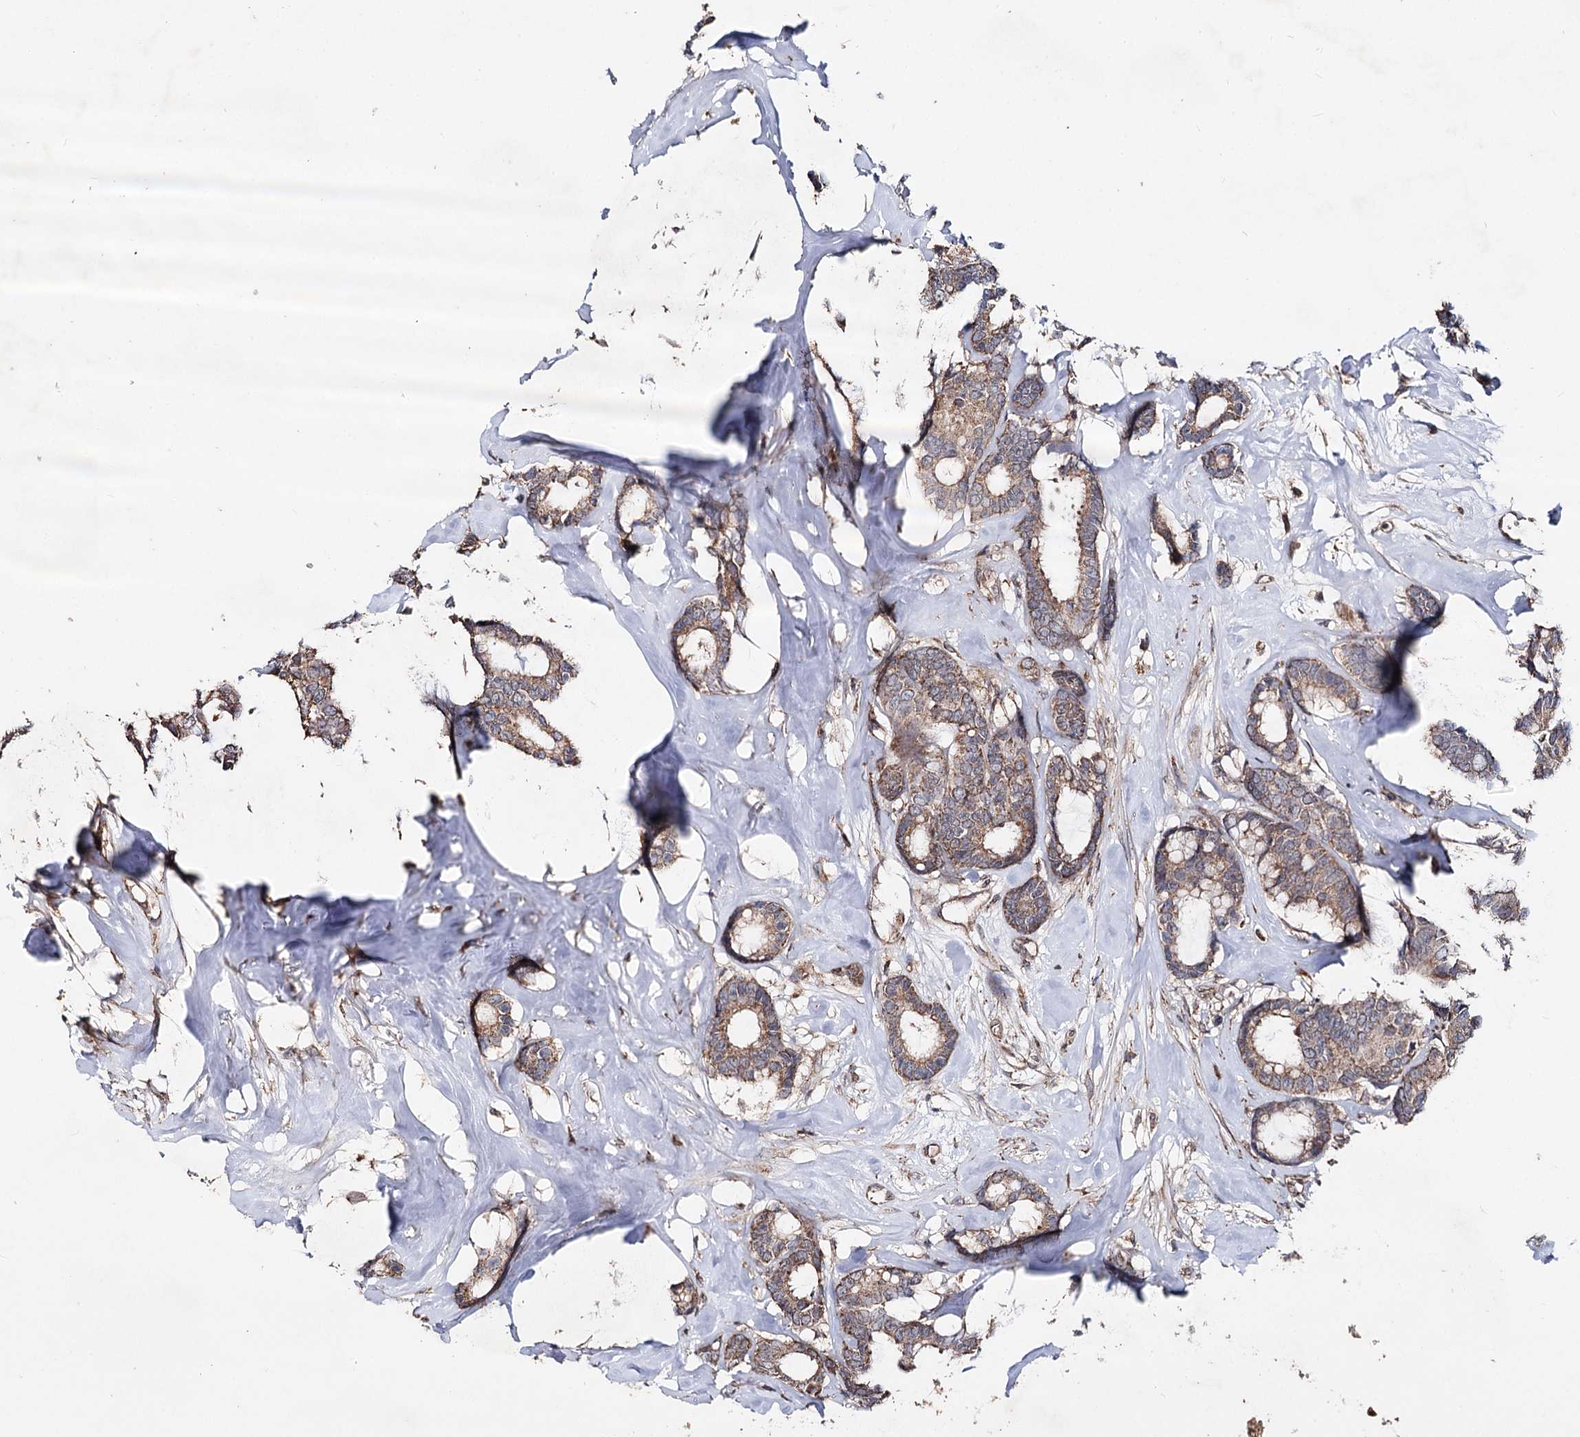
{"staining": {"intensity": "moderate", "quantity": ">75%", "location": "cytoplasmic/membranous"}, "tissue": "breast cancer", "cell_type": "Tumor cells", "image_type": "cancer", "snomed": [{"axis": "morphology", "description": "Duct carcinoma"}, {"axis": "topography", "description": "Breast"}], "caption": "A brown stain highlights moderate cytoplasmic/membranous expression of a protein in invasive ductal carcinoma (breast) tumor cells.", "gene": "MINDY3", "patient": {"sex": "female", "age": 87}}